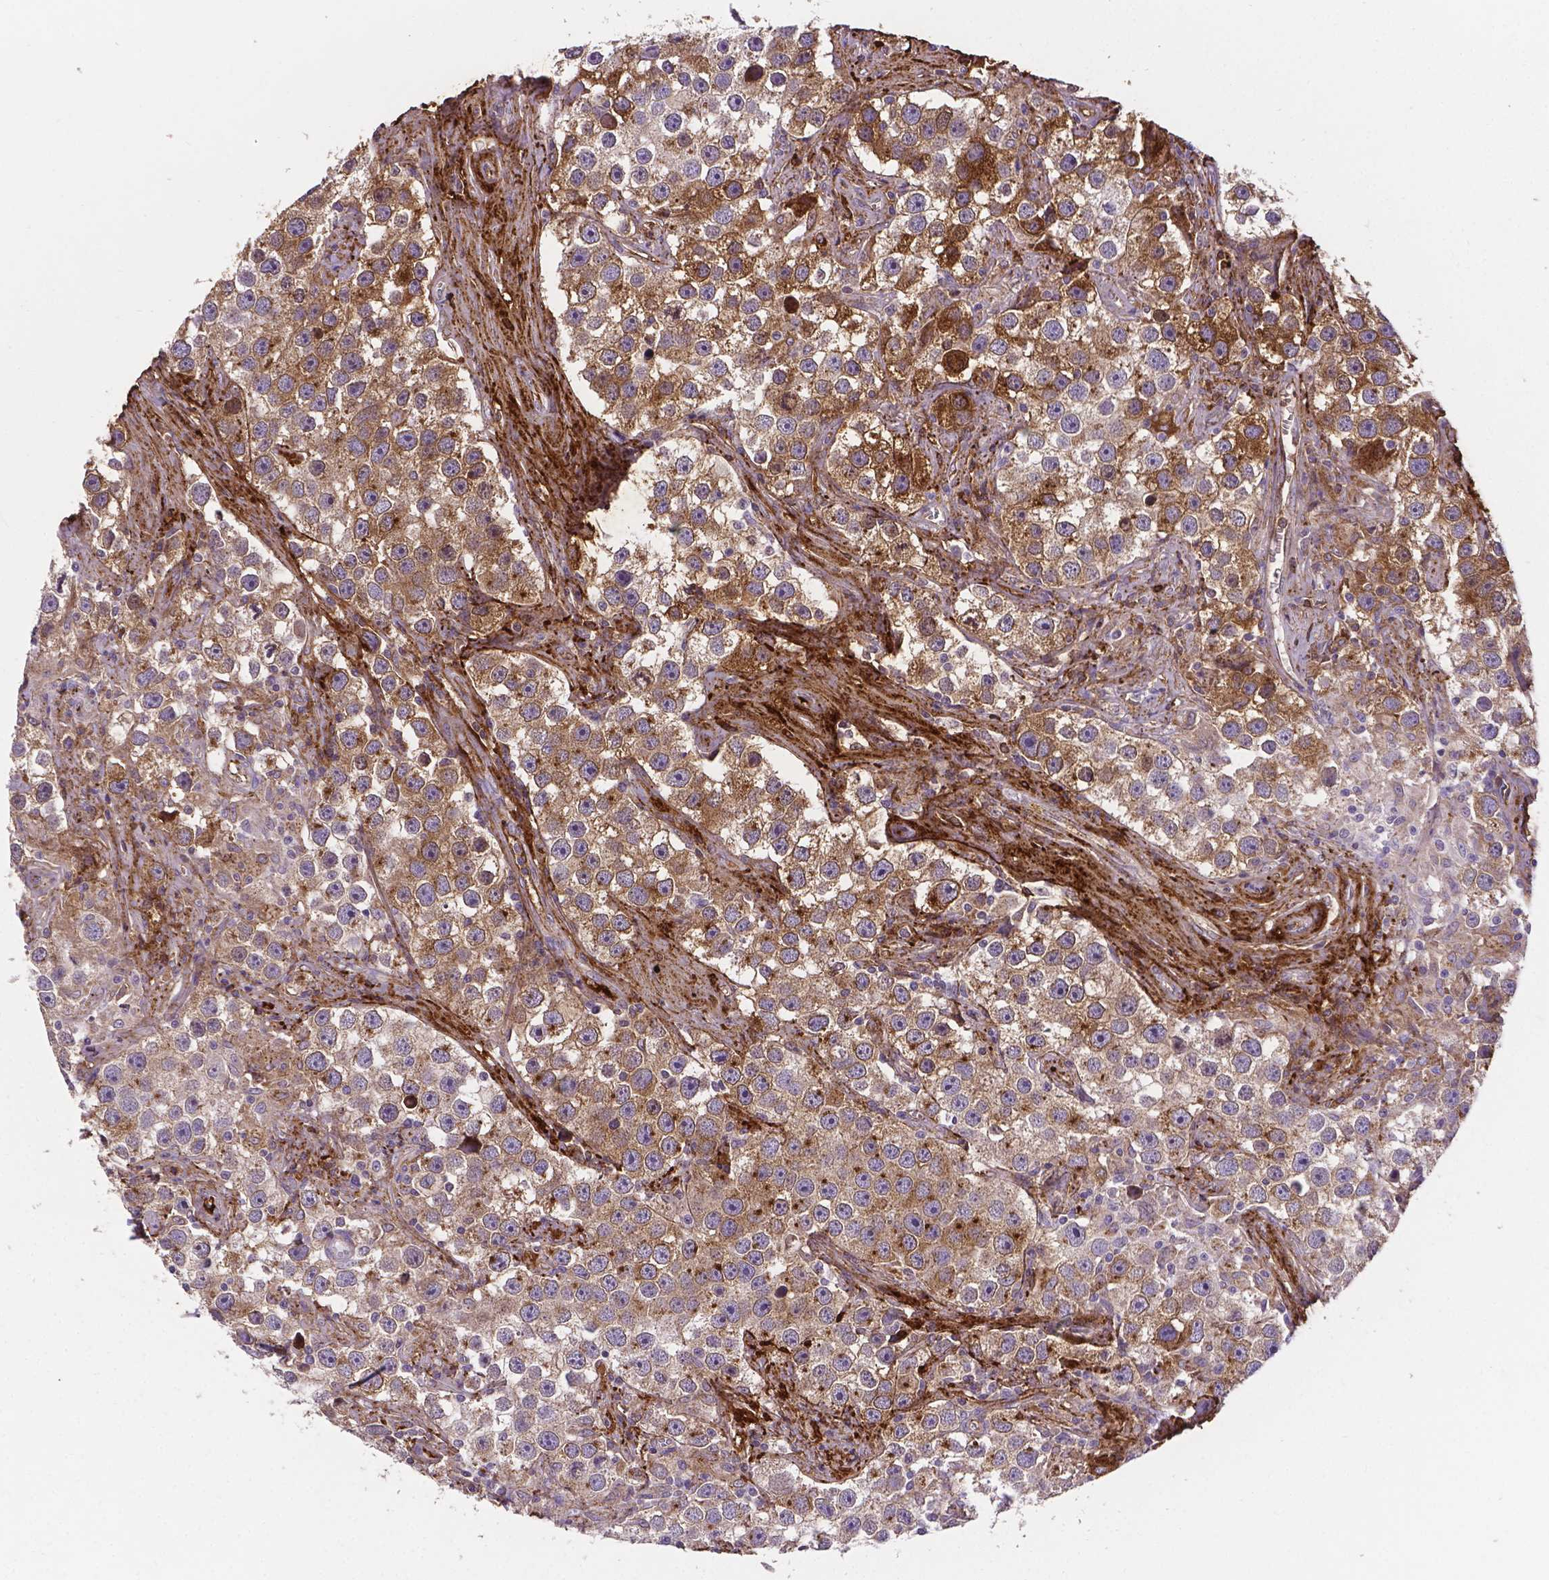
{"staining": {"intensity": "moderate", "quantity": ">75%", "location": "cytoplasmic/membranous"}, "tissue": "testis cancer", "cell_type": "Tumor cells", "image_type": "cancer", "snomed": [{"axis": "morphology", "description": "Seminoma, NOS"}, {"axis": "topography", "description": "Testis"}], "caption": "Immunohistochemical staining of testis seminoma shows moderate cytoplasmic/membranous protein staining in about >75% of tumor cells.", "gene": "APOE", "patient": {"sex": "male", "age": 49}}